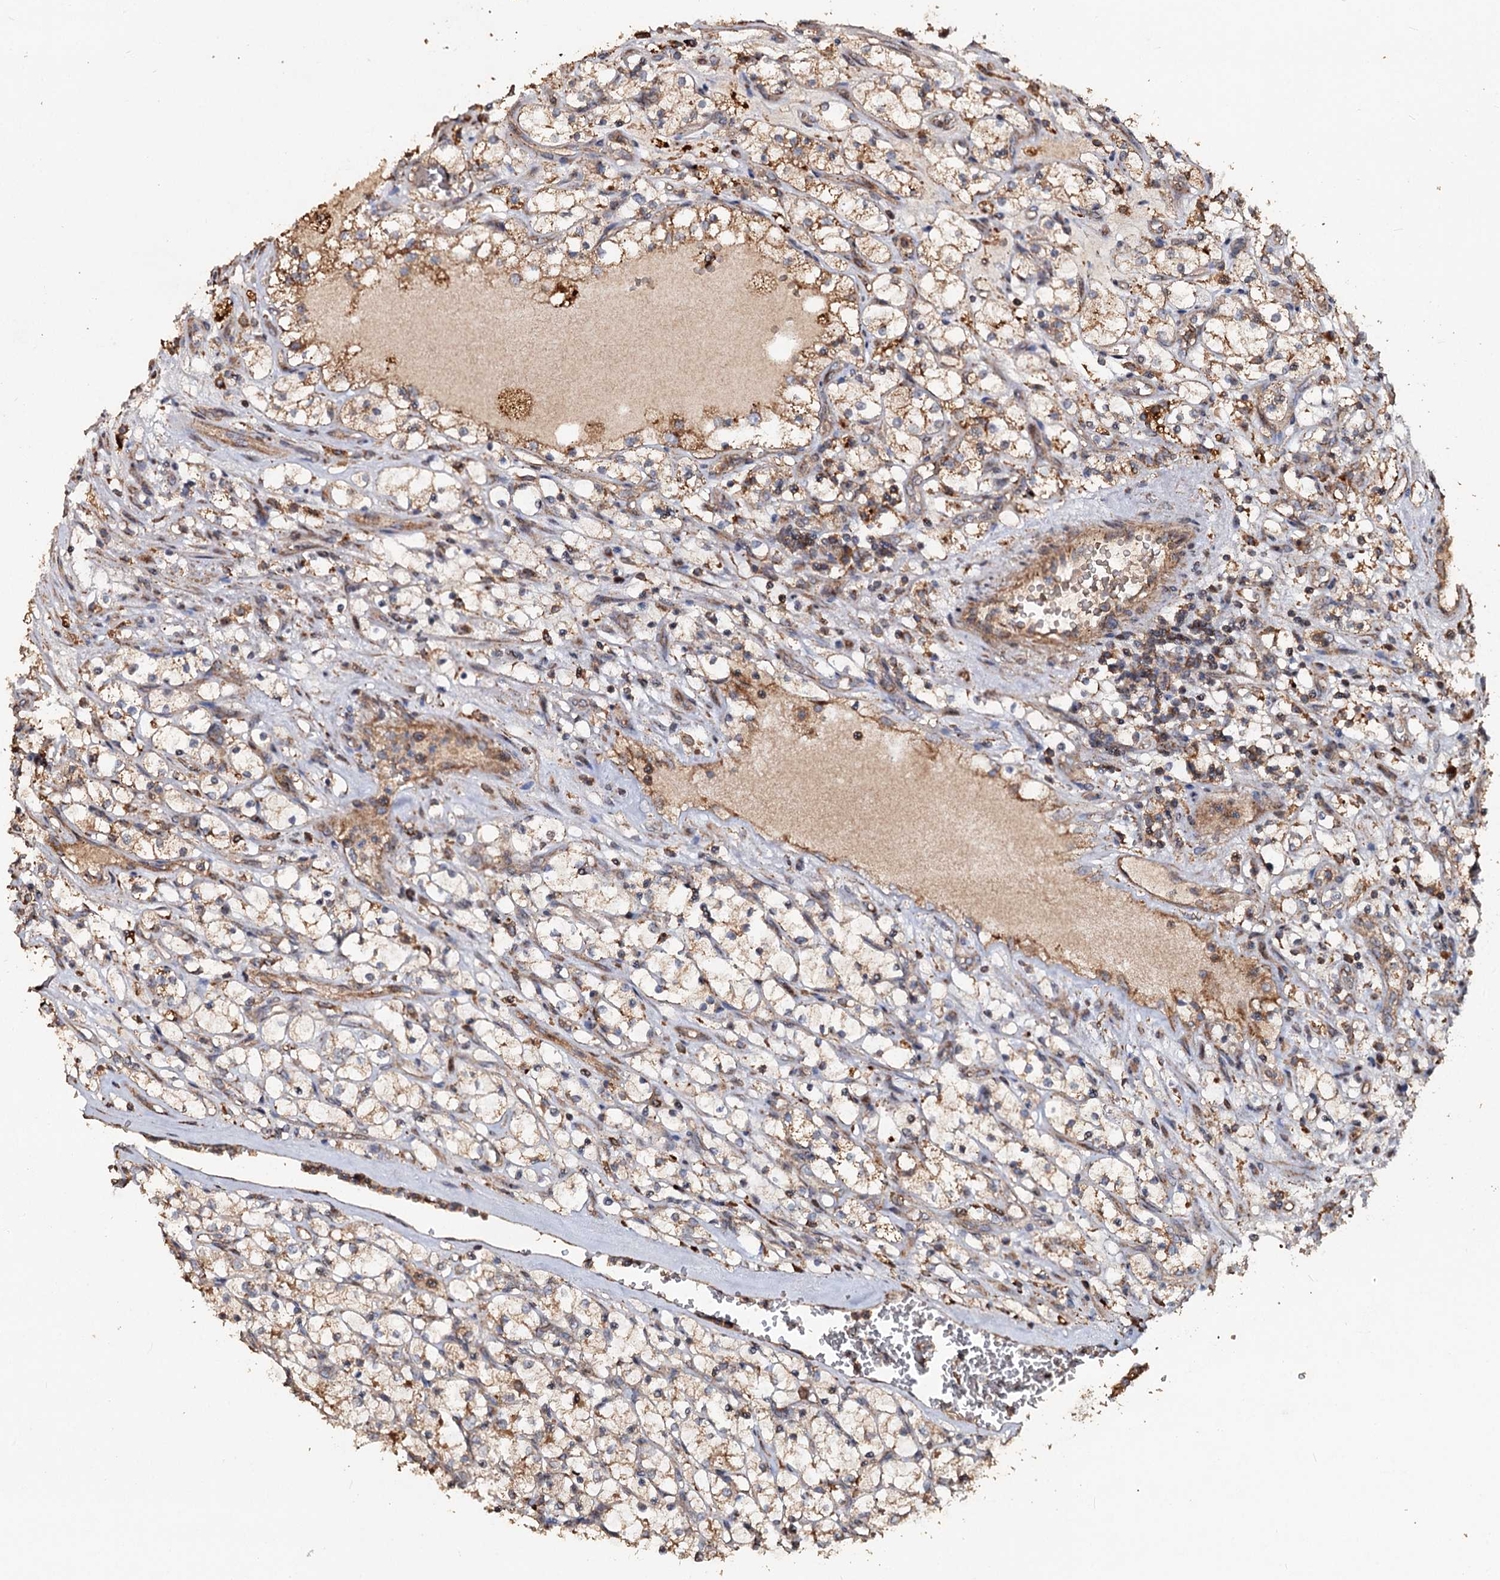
{"staining": {"intensity": "moderate", "quantity": "<25%", "location": "cytoplasmic/membranous"}, "tissue": "renal cancer", "cell_type": "Tumor cells", "image_type": "cancer", "snomed": [{"axis": "morphology", "description": "Adenocarcinoma, NOS"}, {"axis": "topography", "description": "Kidney"}], "caption": "Renal adenocarcinoma stained with immunohistochemistry (IHC) reveals moderate cytoplasmic/membranous staining in approximately <25% of tumor cells. (Brightfield microscopy of DAB IHC at high magnification).", "gene": "NOTCH2NLA", "patient": {"sex": "female", "age": 69}}